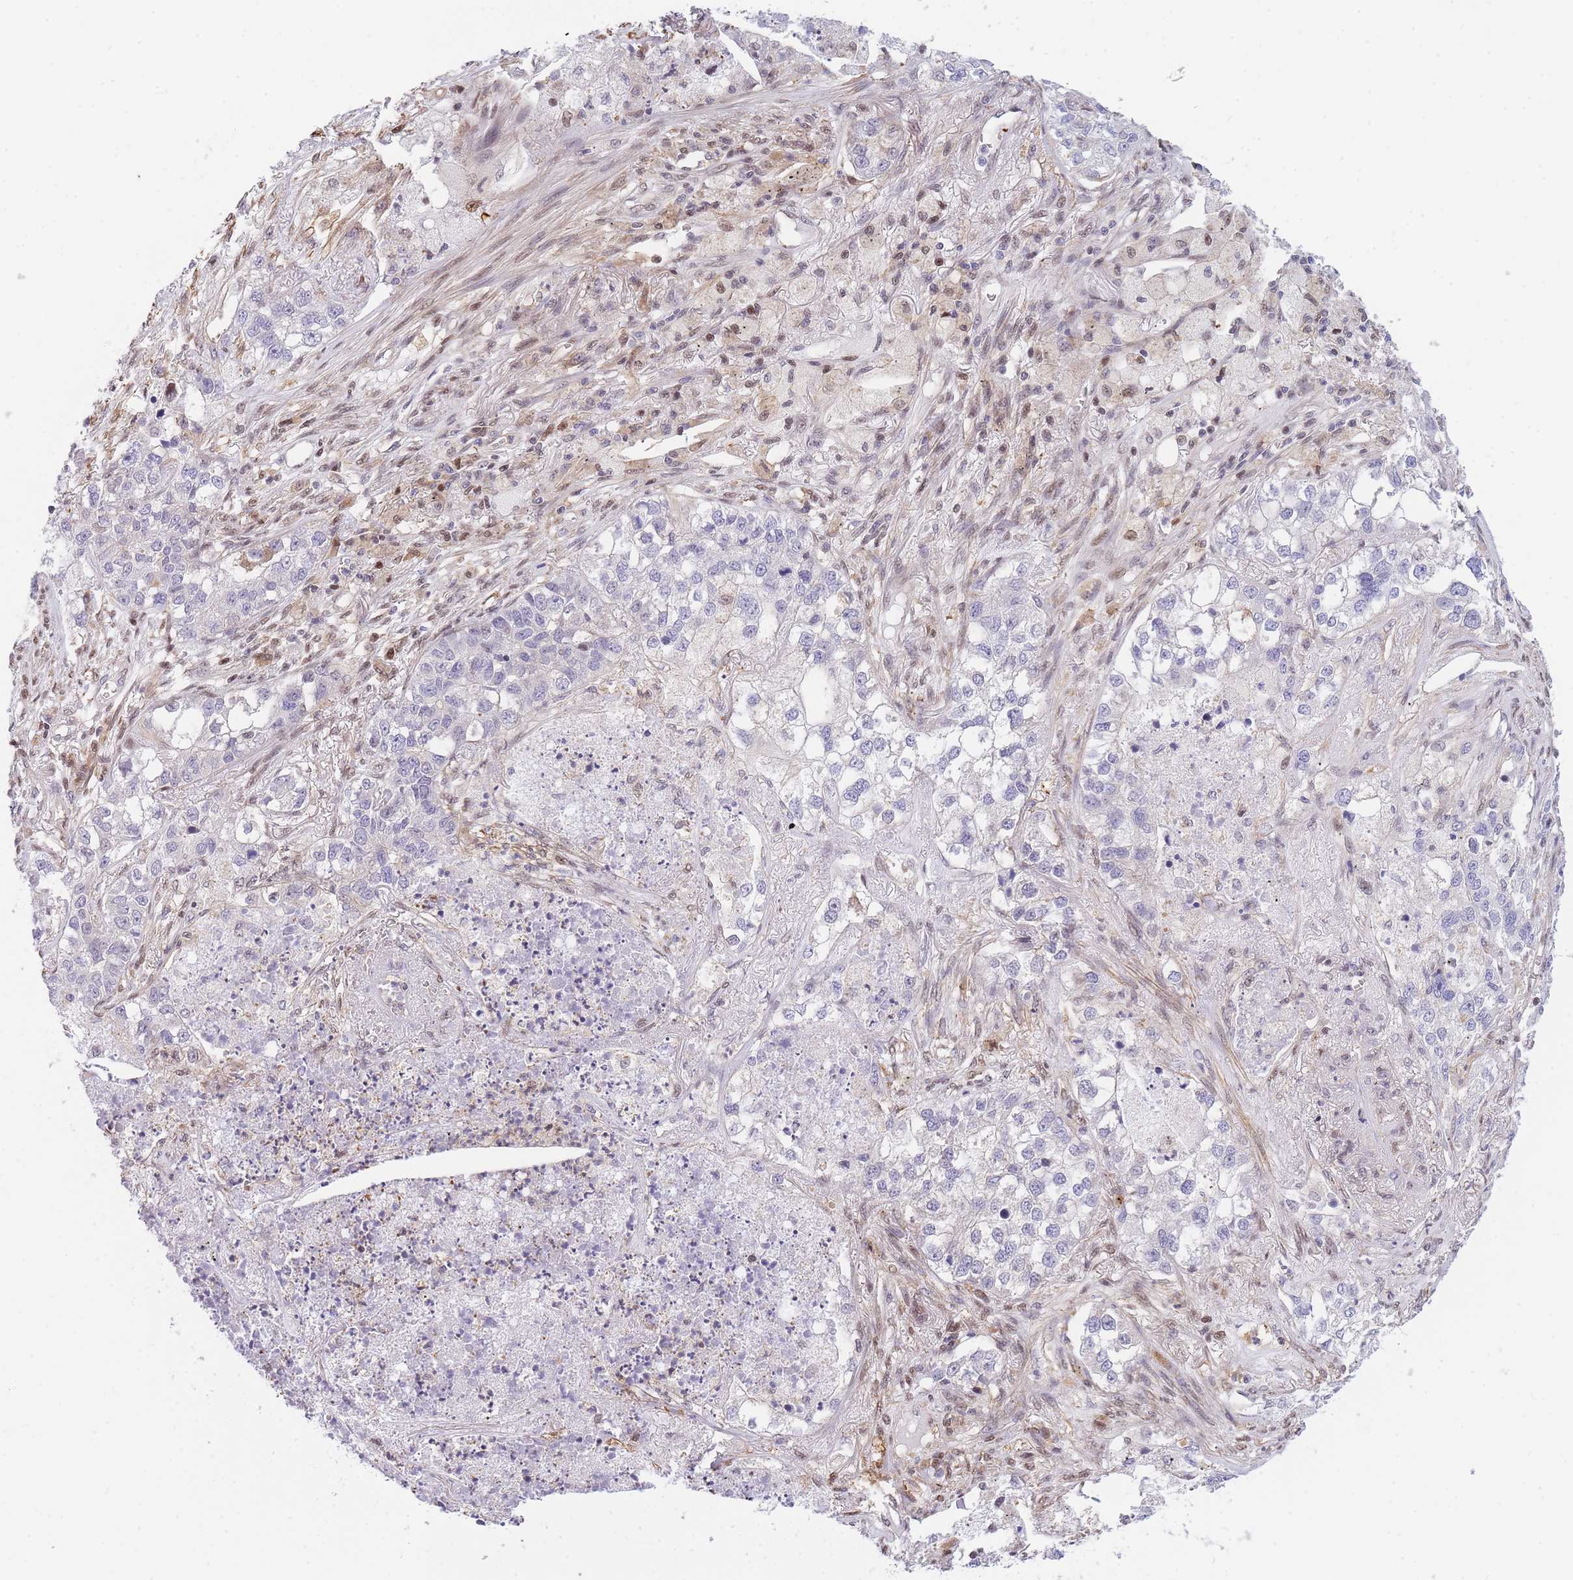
{"staining": {"intensity": "negative", "quantity": "none", "location": "none"}, "tissue": "lung cancer", "cell_type": "Tumor cells", "image_type": "cancer", "snomed": [{"axis": "morphology", "description": "Adenocarcinoma, NOS"}, {"axis": "topography", "description": "Lung"}], "caption": "Immunohistochemistry of human adenocarcinoma (lung) exhibits no expression in tumor cells.", "gene": "CRACD", "patient": {"sex": "male", "age": 49}}